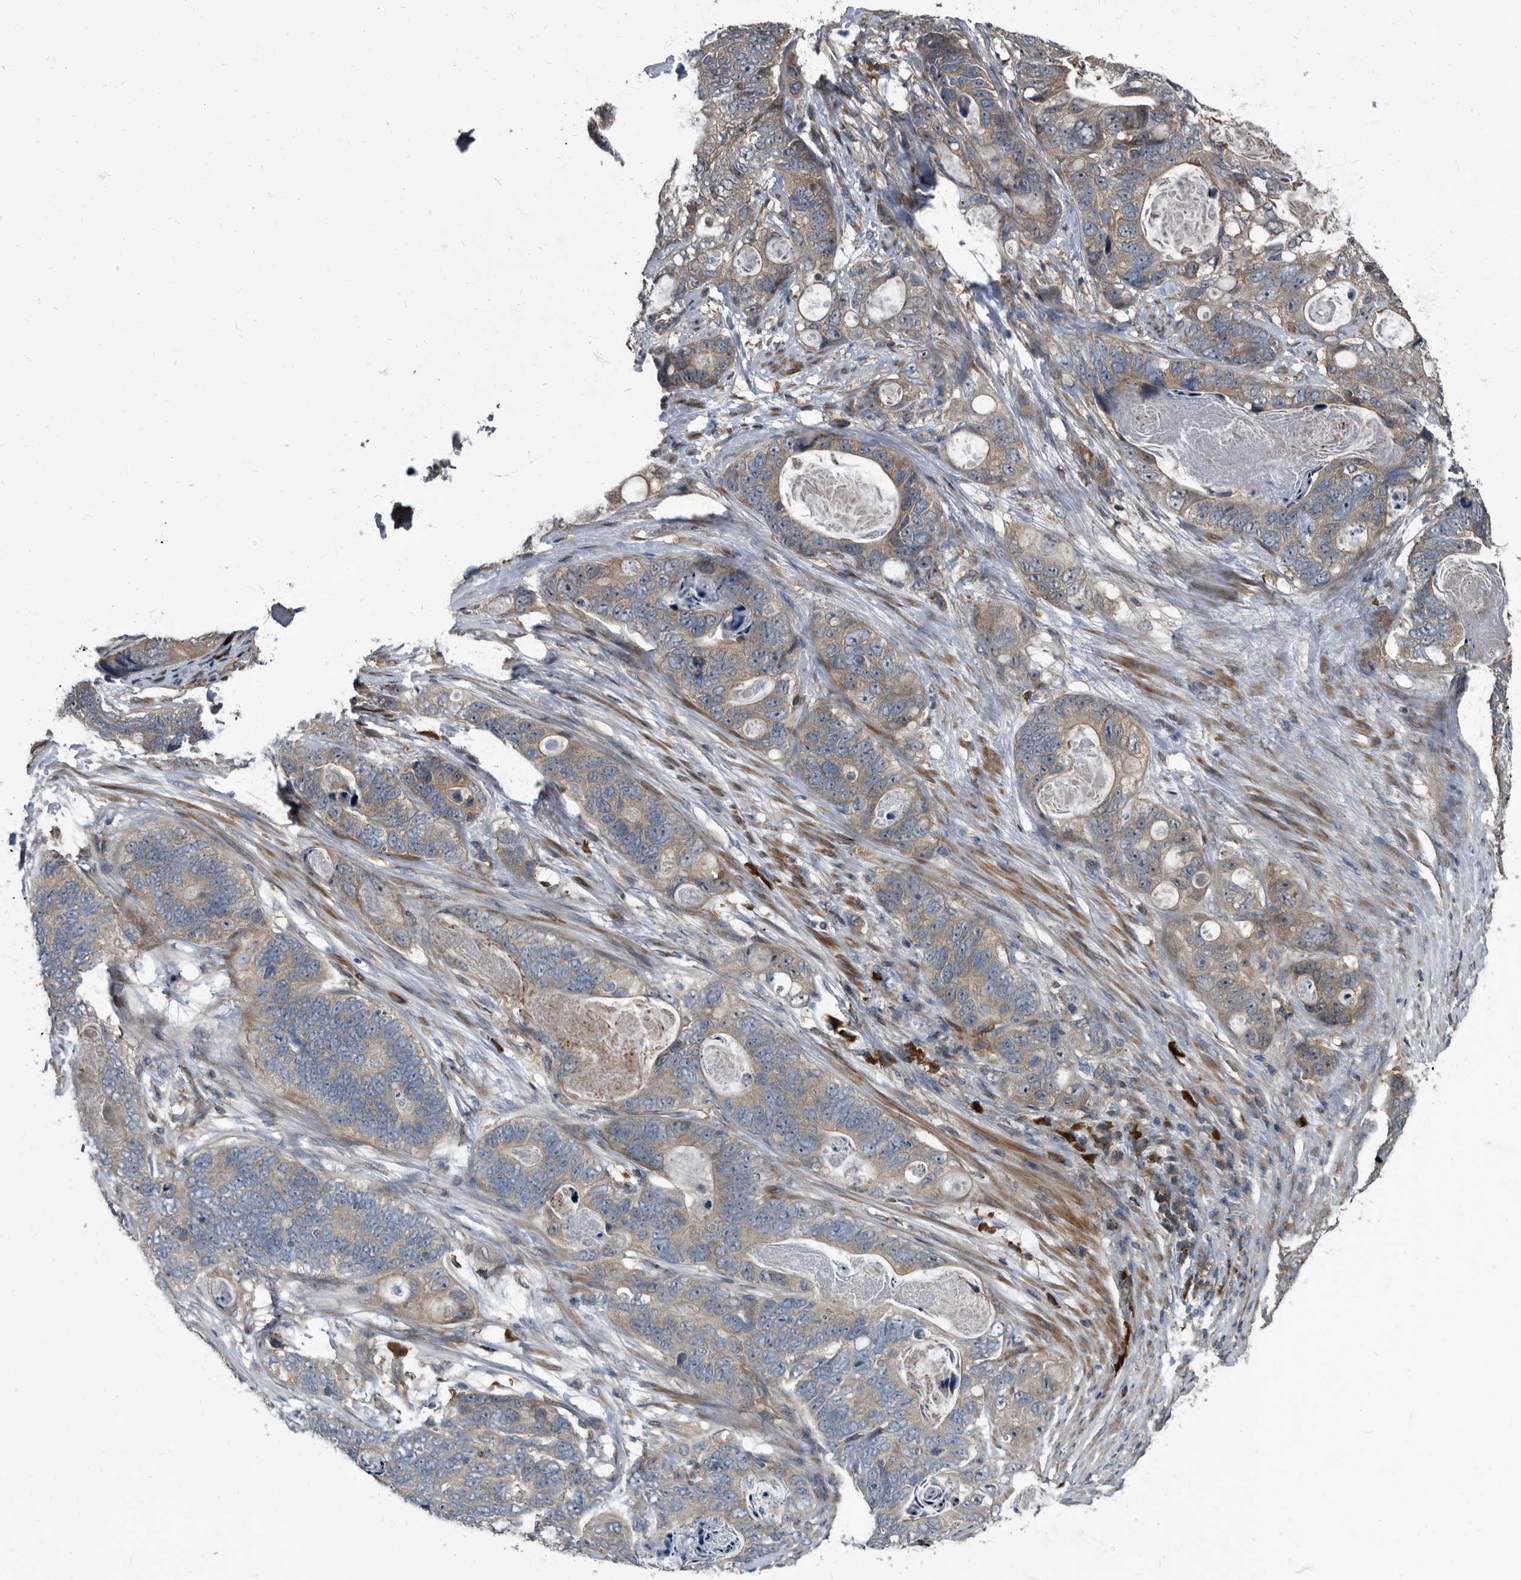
{"staining": {"intensity": "weak", "quantity": "25%-75%", "location": "cytoplasmic/membranous"}, "tissue": "stomach cancer", "cell_type": "Tumor cells", "image_type": "cancer", "snomed": [{"axis": "morphology", "description": "Normal tissue, NOS"}, {"axis": "morphology", "description": "Adenocarcinoma, NOS"}, {"axis": "topography", "description": "Stomach"}], "caption": "Immunohistochemical staining of stomach cancer (adenocarcinoma) demonstrates weak cytoplasmic/membranous protein expression in approximately 25%-75% of tumor cells.", "gene": "CDV3", "patient": {"sex": "female", "age": 89}}